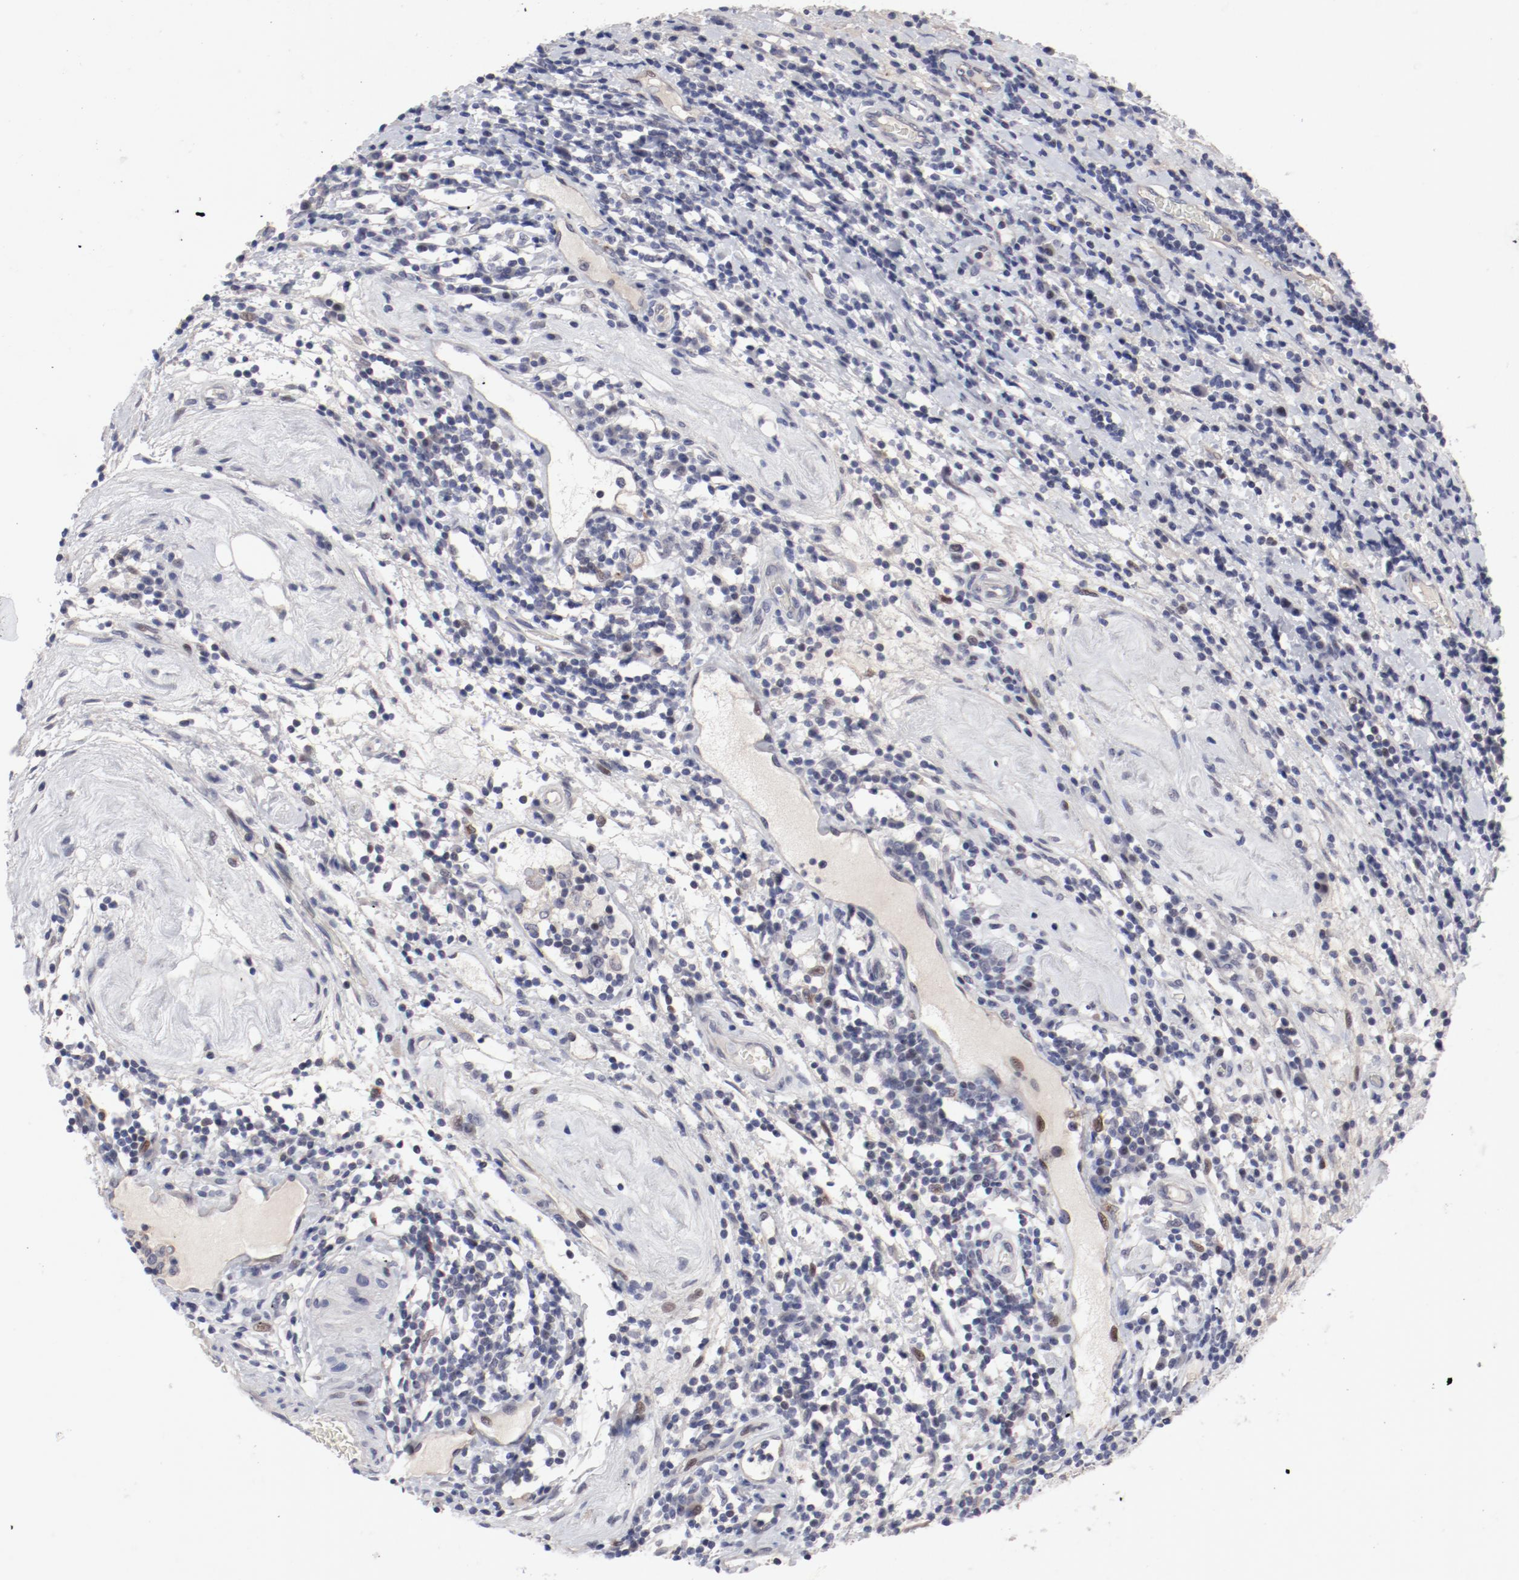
{"staining": {"intensity": "negative", "quantity": "none", "location": "none"}, "tissue": "testis cancer", "cell_type": "Tumor cells", "image_type": "cancer", "snomed": [{"axis": "morphology", "description": "Seminoma, NOS"}, {"axis": "topography", "description": "Testis"}], "caption": "Testis seminoma was stained to show a protein in brown. There is no significant staining in tumor cells.", "gene": "FSCB", "patient": {"sex": "male", "age": 43}}